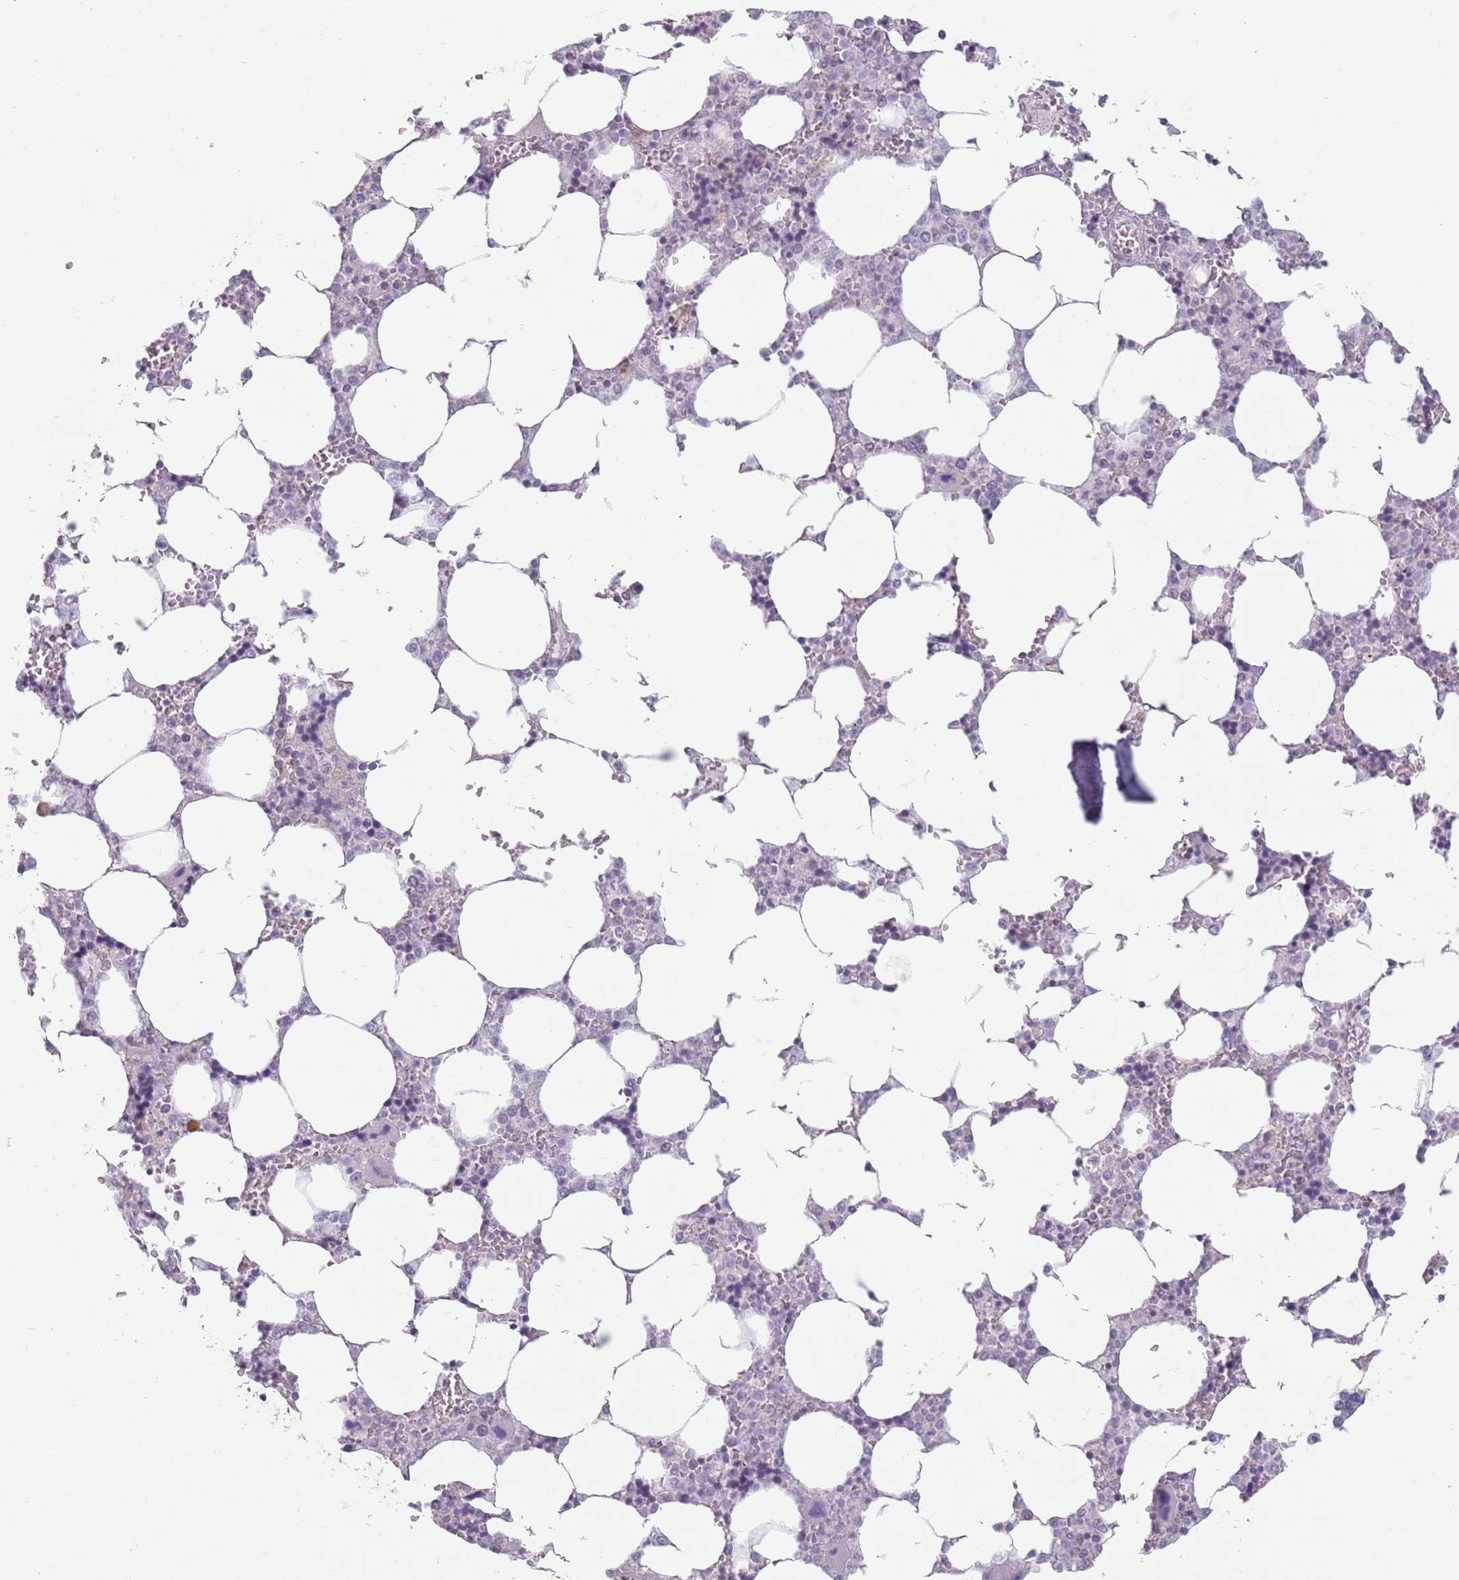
{"staining": {"intensity": "weak", "quantity": "<25%", "location": "nuclear"}, "tissue": "bone marrow", "cell_type": "Hematopoietic cells", "image_type": "normal", "snomed": [{"axis": "morphology", "description": "Normal tissue, NOS"}, {"axis": "topography", "description": "Bone marrow"}], "caption": "This is an immunohistochemistry (IHC) image of benign bone marrow. There is no staining in hematopoietic cells.", "gene": "ZNF574", "patient": {"sex": "male", "age": 64}}